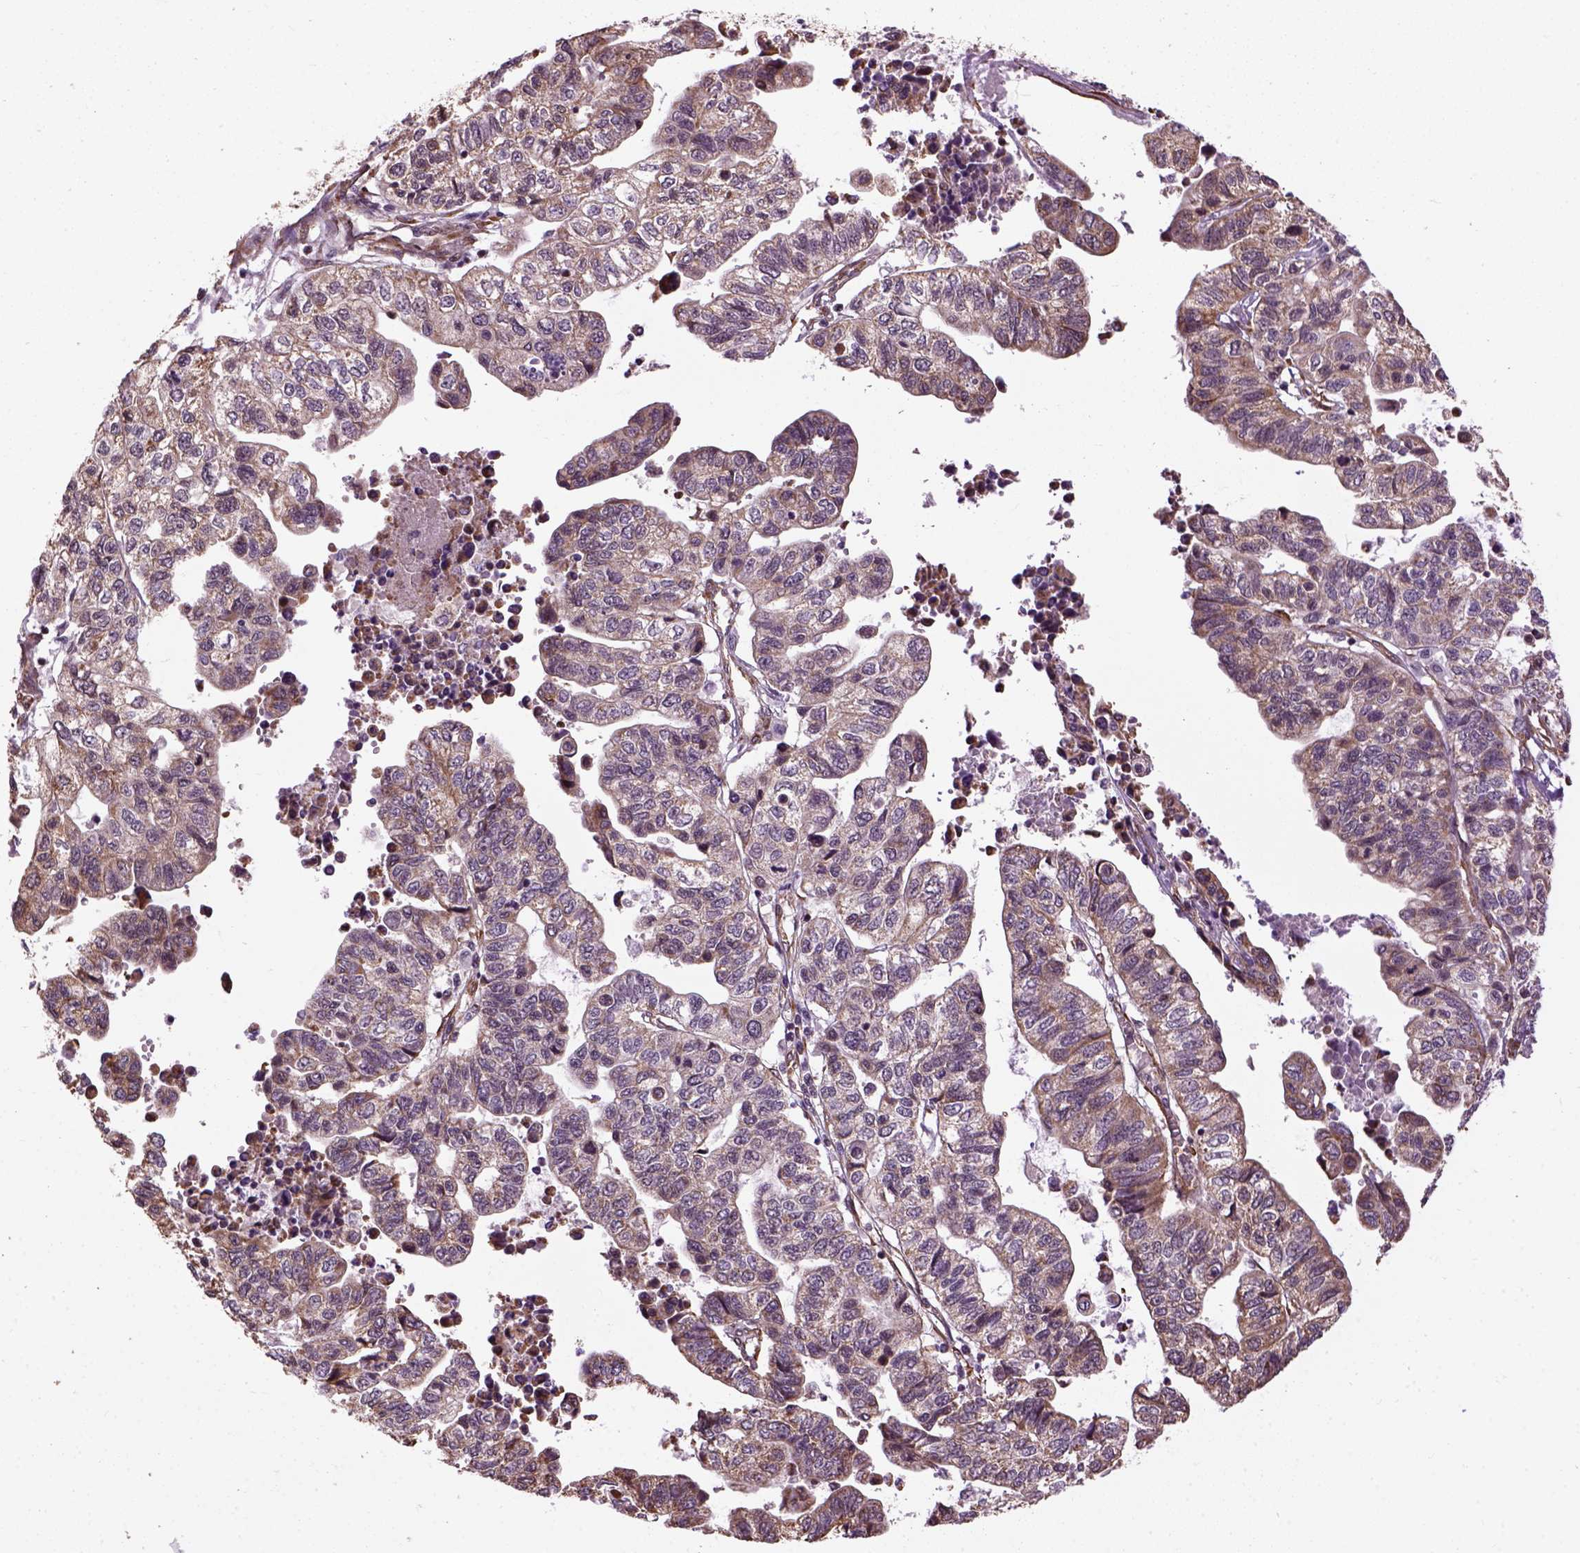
{"staining": {"intensity": "weak", "quantity": ">75%", "location": "cytoplasmic/membranous"}, "tissue": "stomach cancer", "cell_type": "Tumor cells", "image_type": "cancer", "snomed": [{"axis": "morphology", "description": "Adenocarcinoma, NOS"}, {"axis": "topography", "description": "Stomach, upper"}], "caption": "Immunohistochemical staining of human stomach cancer (adenocarcinoma) displays low levels of weak cytoplasmic/membranous protein expression in approximately >75% of tumor cells. The staining was performed using DAB (3,3'-diaminobenzidine), with brown indicating positive protein expression. Nuclei are stained blue with hematoxylin.", "gene": "XK", "patient": {"sex": "female", "age": 67}}